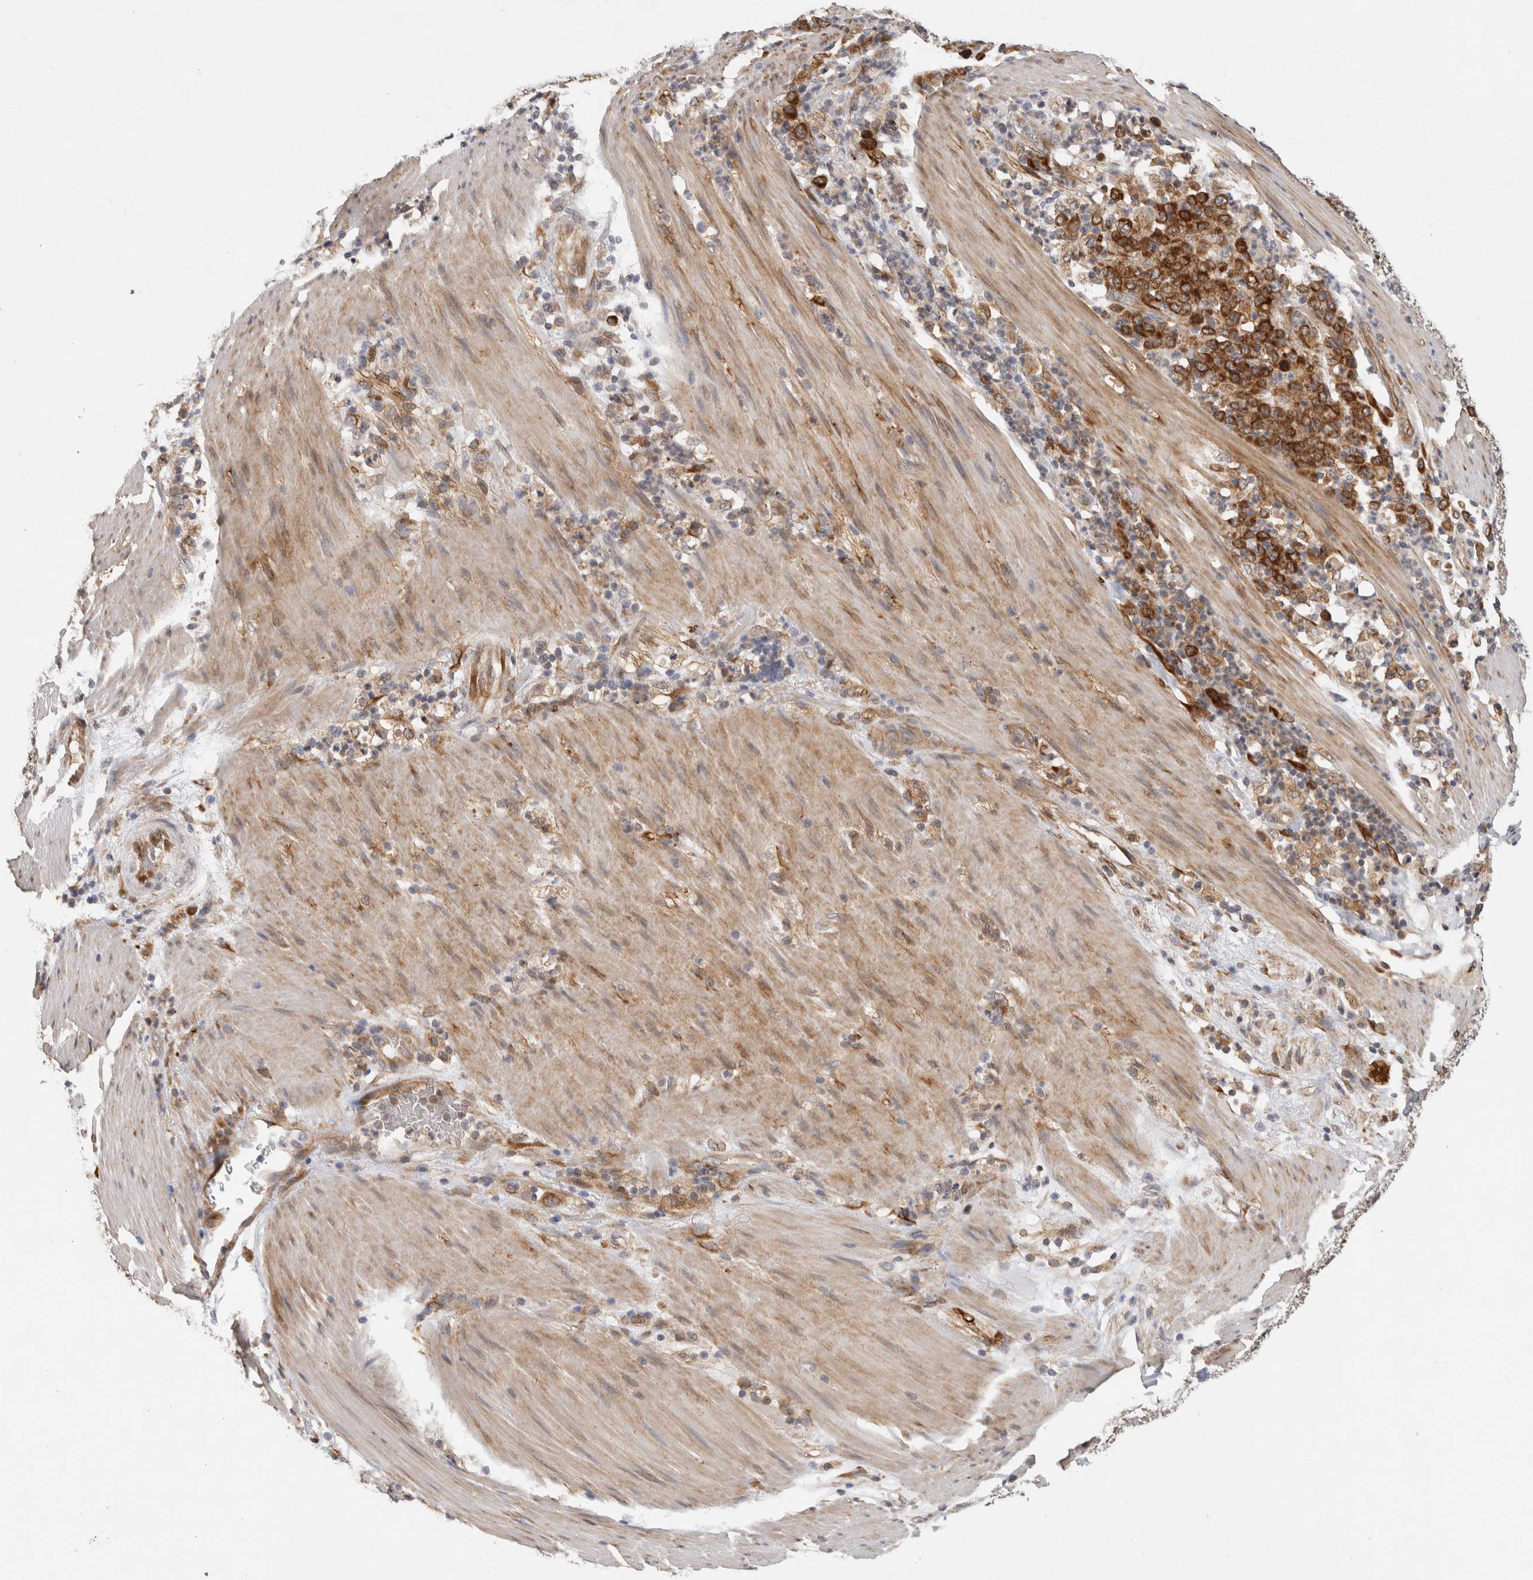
{"staining": {"intensity": "strong", "quantity": ">75%", "location": "cytoplasmic/membranous"}, "tissue": "stomach cancer", "cell_type": "Tumor cells", "image_type": "cancer", "snomed": [{"axis": "morphology", "description": "Adenocarcinoma, NOS"}, {"axis": "topography", "description": "Stomach, lower"}], "caption": "The micrograph demonstrates a brown stain indicating the presence of a protein in the cytoplasmic/membranous of tumor cells in stomach cancer.", "gene": "APOL2", "patient": {"sex": "female", "age": 71}}